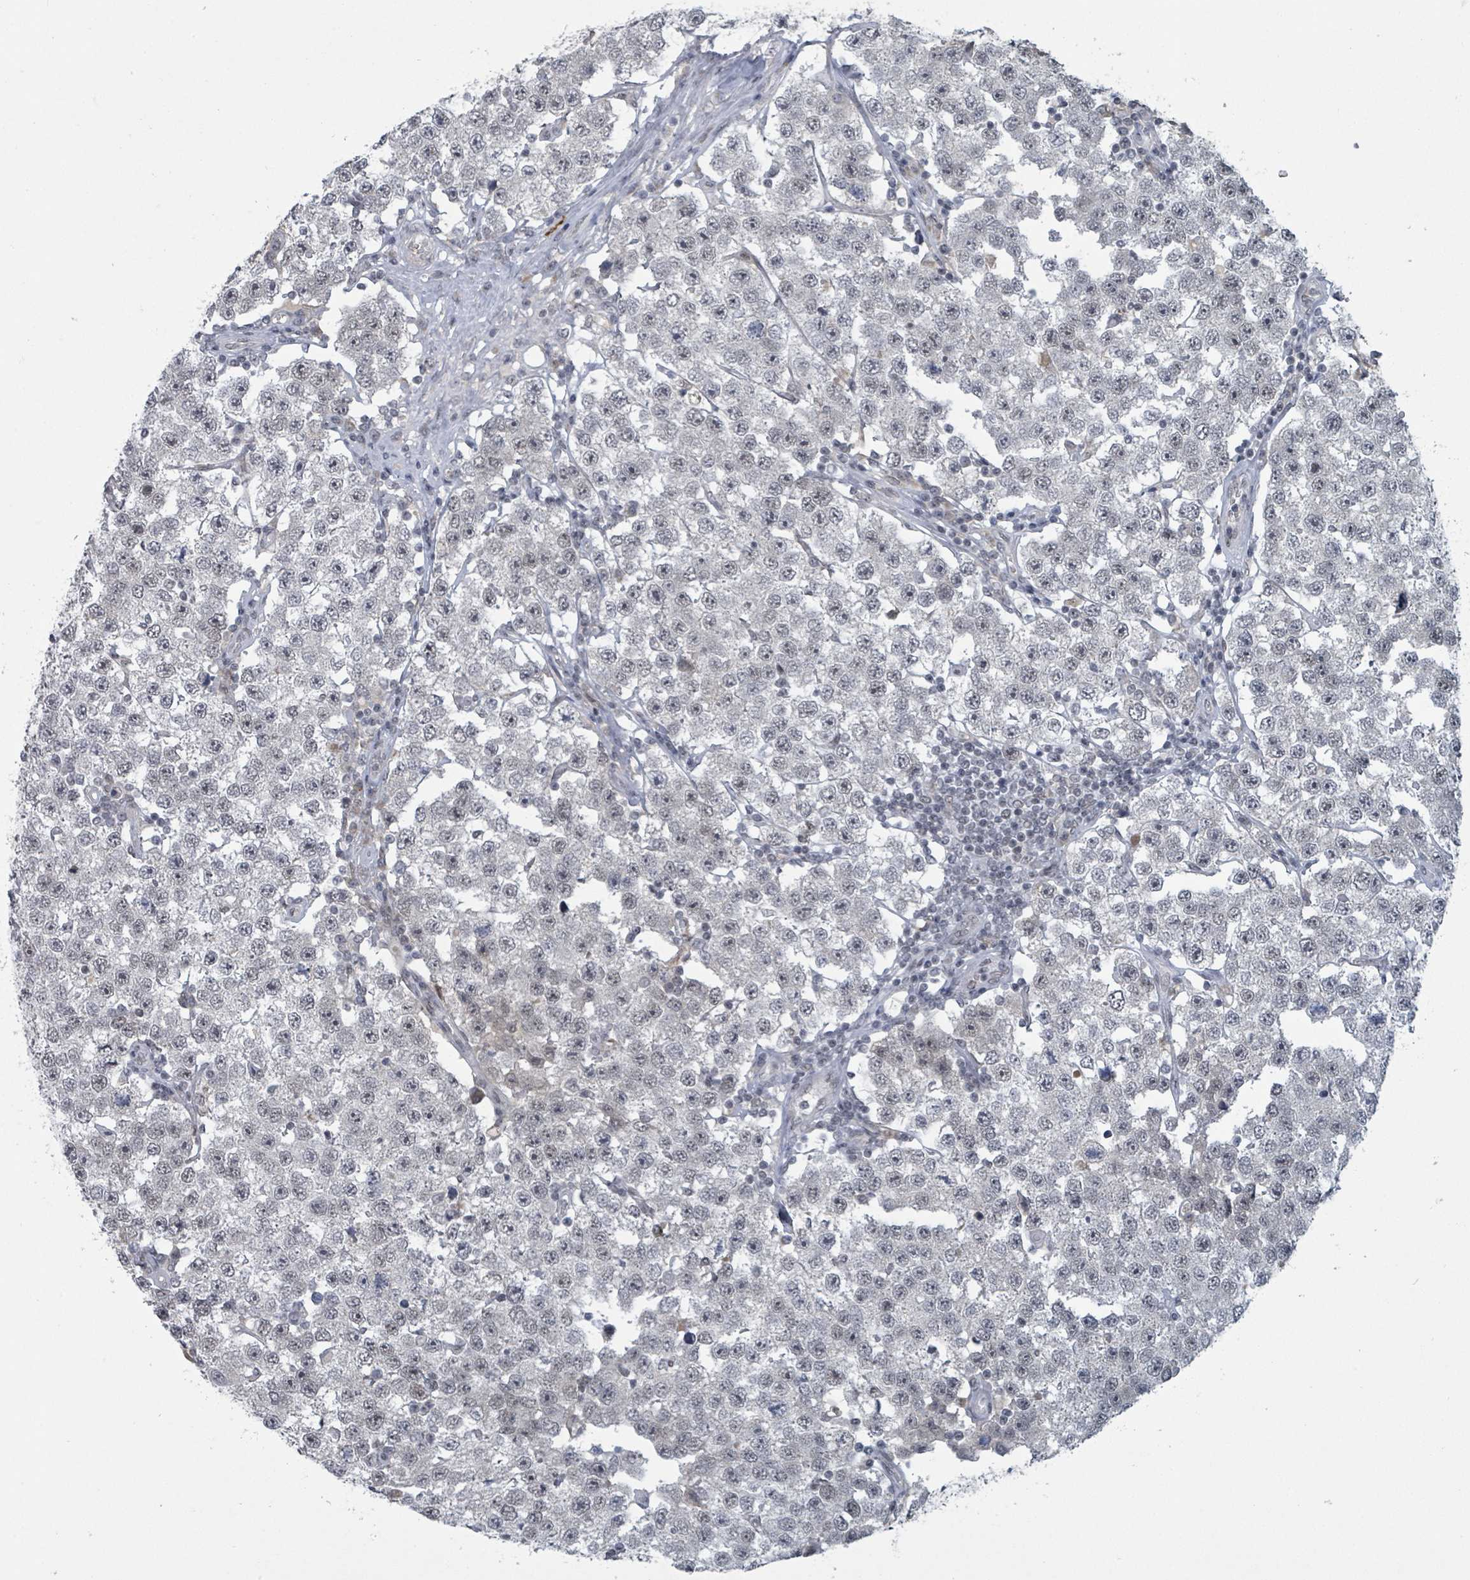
{"staining": {"intensity": "negative", "quantity": "none", "location": "none"}, "tissue": "testis cancer", "cell_type": "Tumor cells", "image_type": "cancer", "snomed": [{"axis": "morphology", "description": "Seminoma, NOS"}, {"axis": "topography", "description": "Testis"}], "caption": "Immunohistochemical staining of human testis cancer (seminoma) shows no significant expression in tumor cells.", "gene": "BANP", "patient": {"sex": "male", "age": 34}}